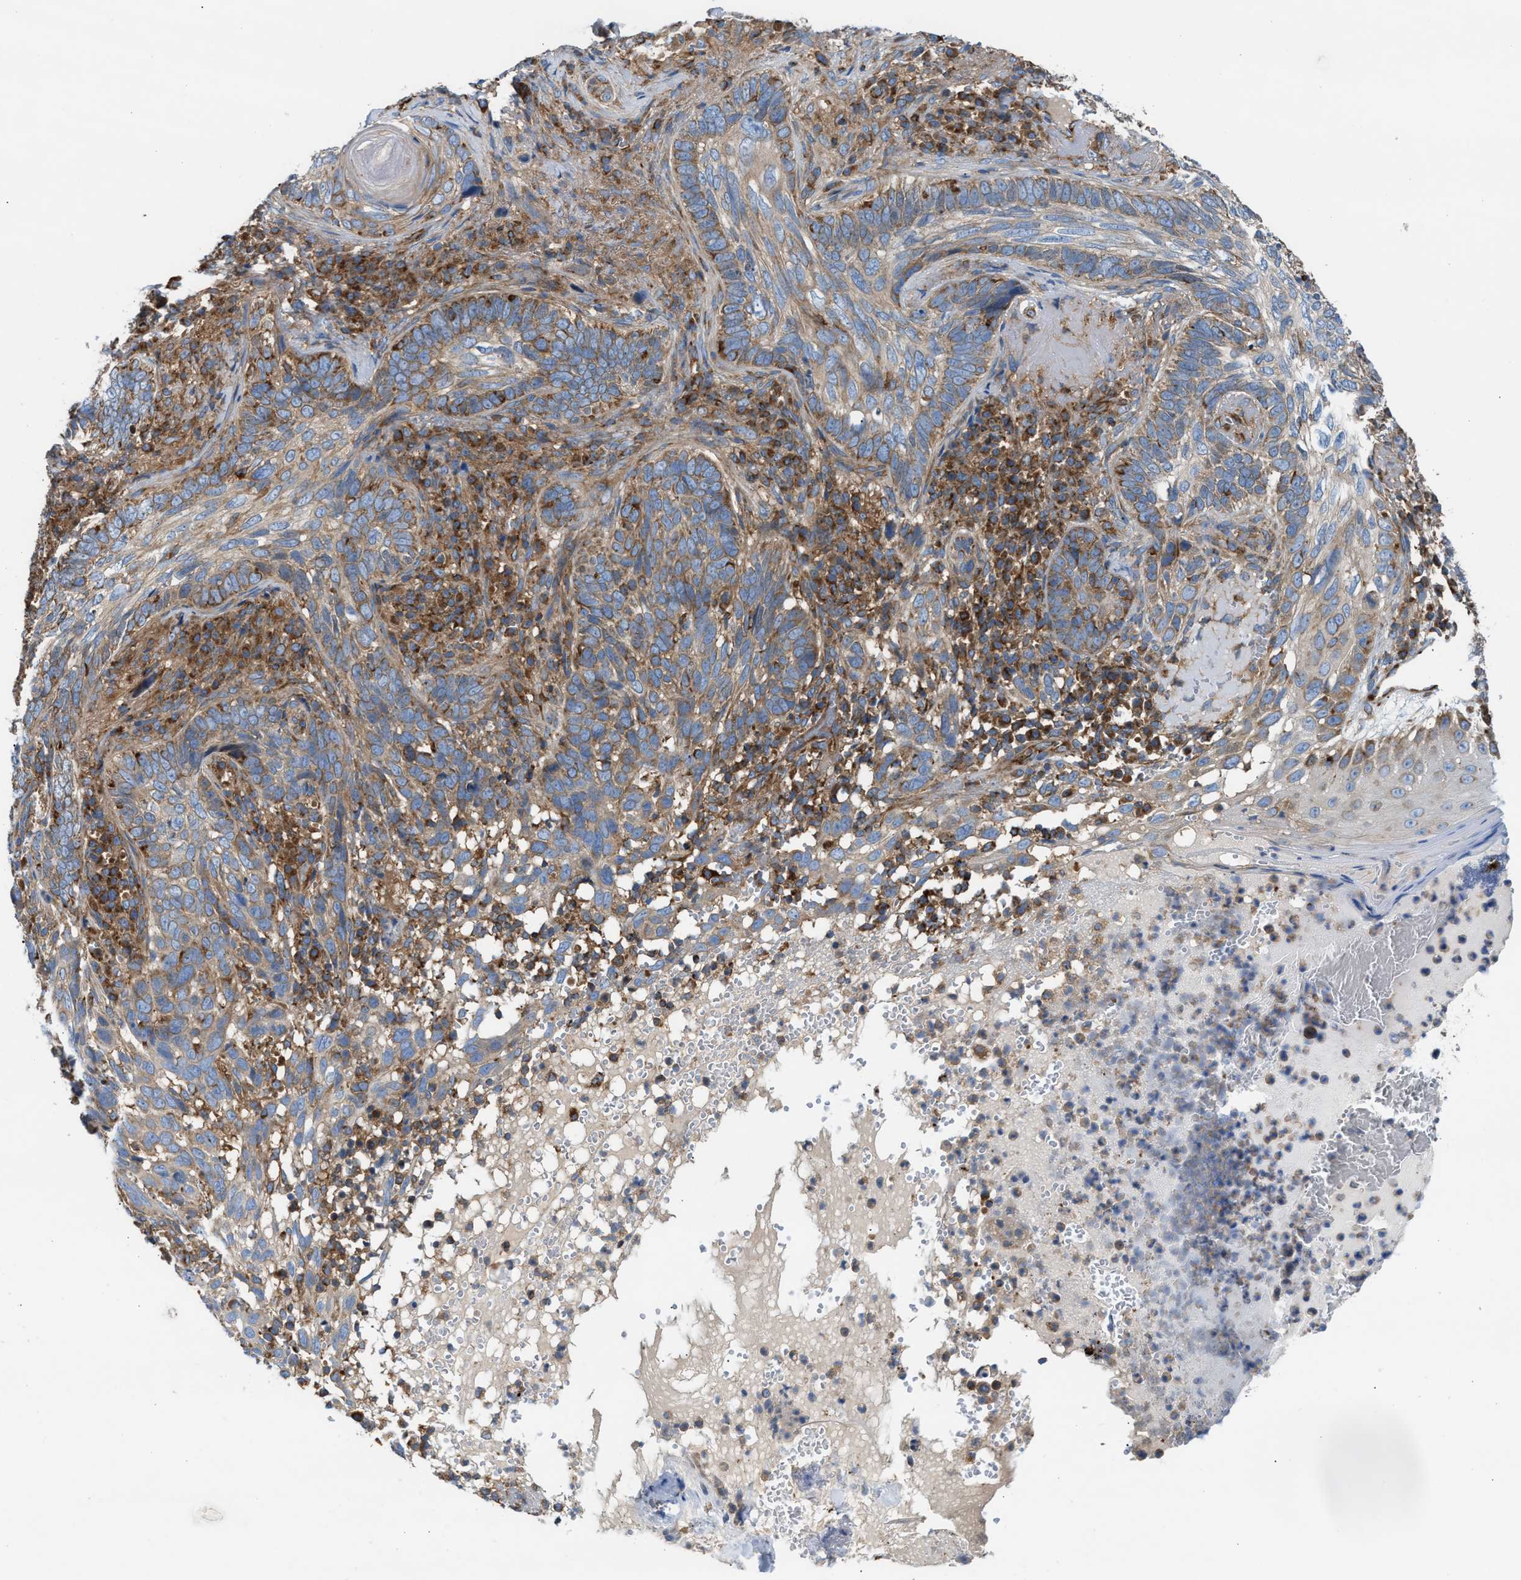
{"staining": {"intensity": "weak", "quantity": ">75%", "location": "cytoplasmic/membranous"}, "tissue": "skin cancer", "cell_type": "Tumor cells", "image_type": "cancer", "snomed": [{"axis": "morphology", "description": "Basal cell carcinoma"}, {"axis": "topography", "description": "Skin"}], "caption": "Immunohistochemical staining of skin basal cell carcinoma demonstrates low levels of weak cytoplasmic/membranous protein expression in approximately >75% of tumor cells. (DAB = brown stain, brightfield microscopy at high magnification).", "gene": "TBC1D15", "patient": {"sex": "female", "age": 84}}